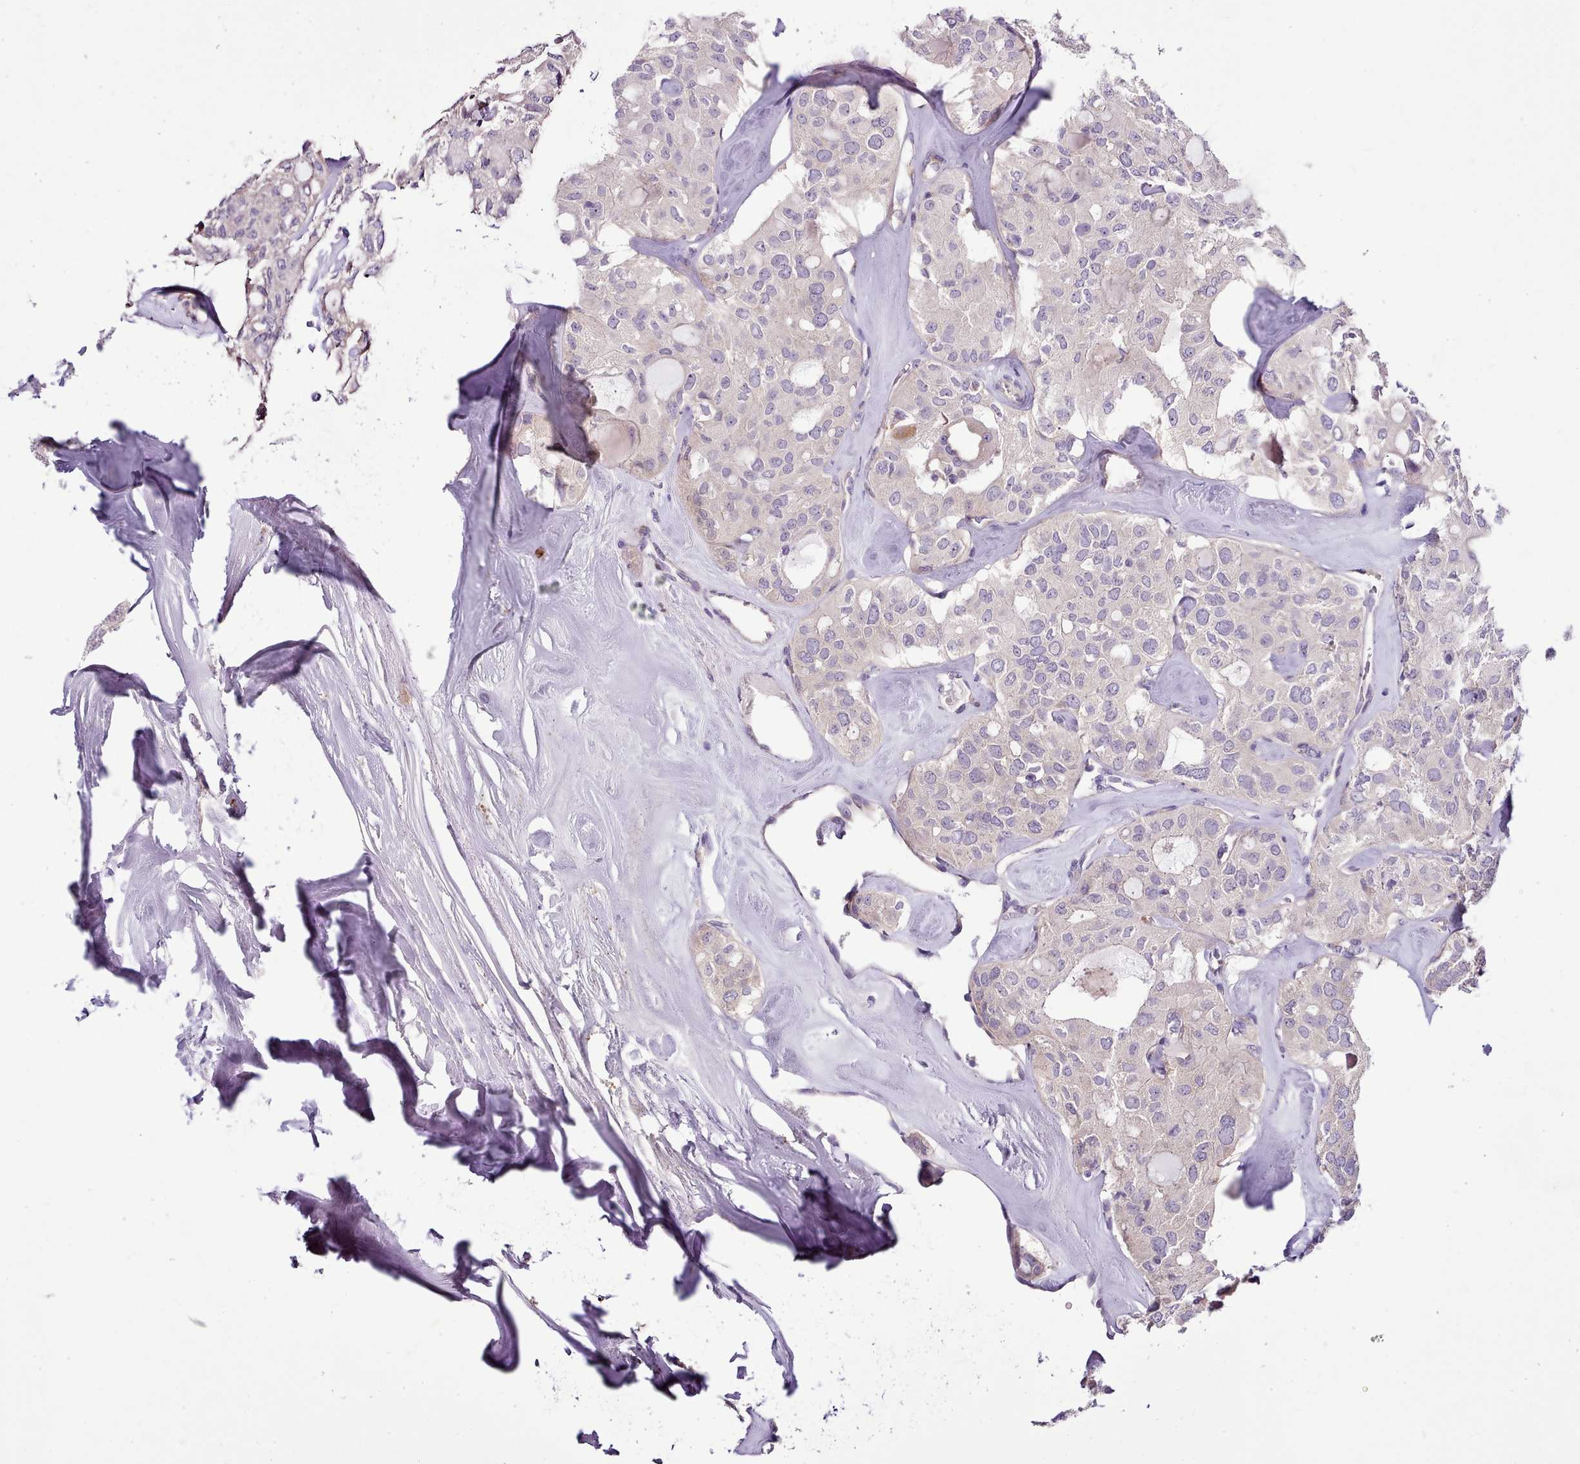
{"staining": {"intensity": "negative", "quantity": "none", "location": "none"}, "tissue": "thyroid cancer", "cell_type": "Tumor cells", "image_type": "cancer", "snomed": [{"axis": "morphology", "description": "Follicular adenoma carcinoma, NOS"}, {"axis": "topography", "description": "Thyroid gland"}], "caption": "The immunohistochemistry histopathology image has no significant staining in tumor cells of follicular adenoma carcinoma (thyroid) tissue.", "gene": "SETX", "patient": {"sex": "male", "age": 75}}